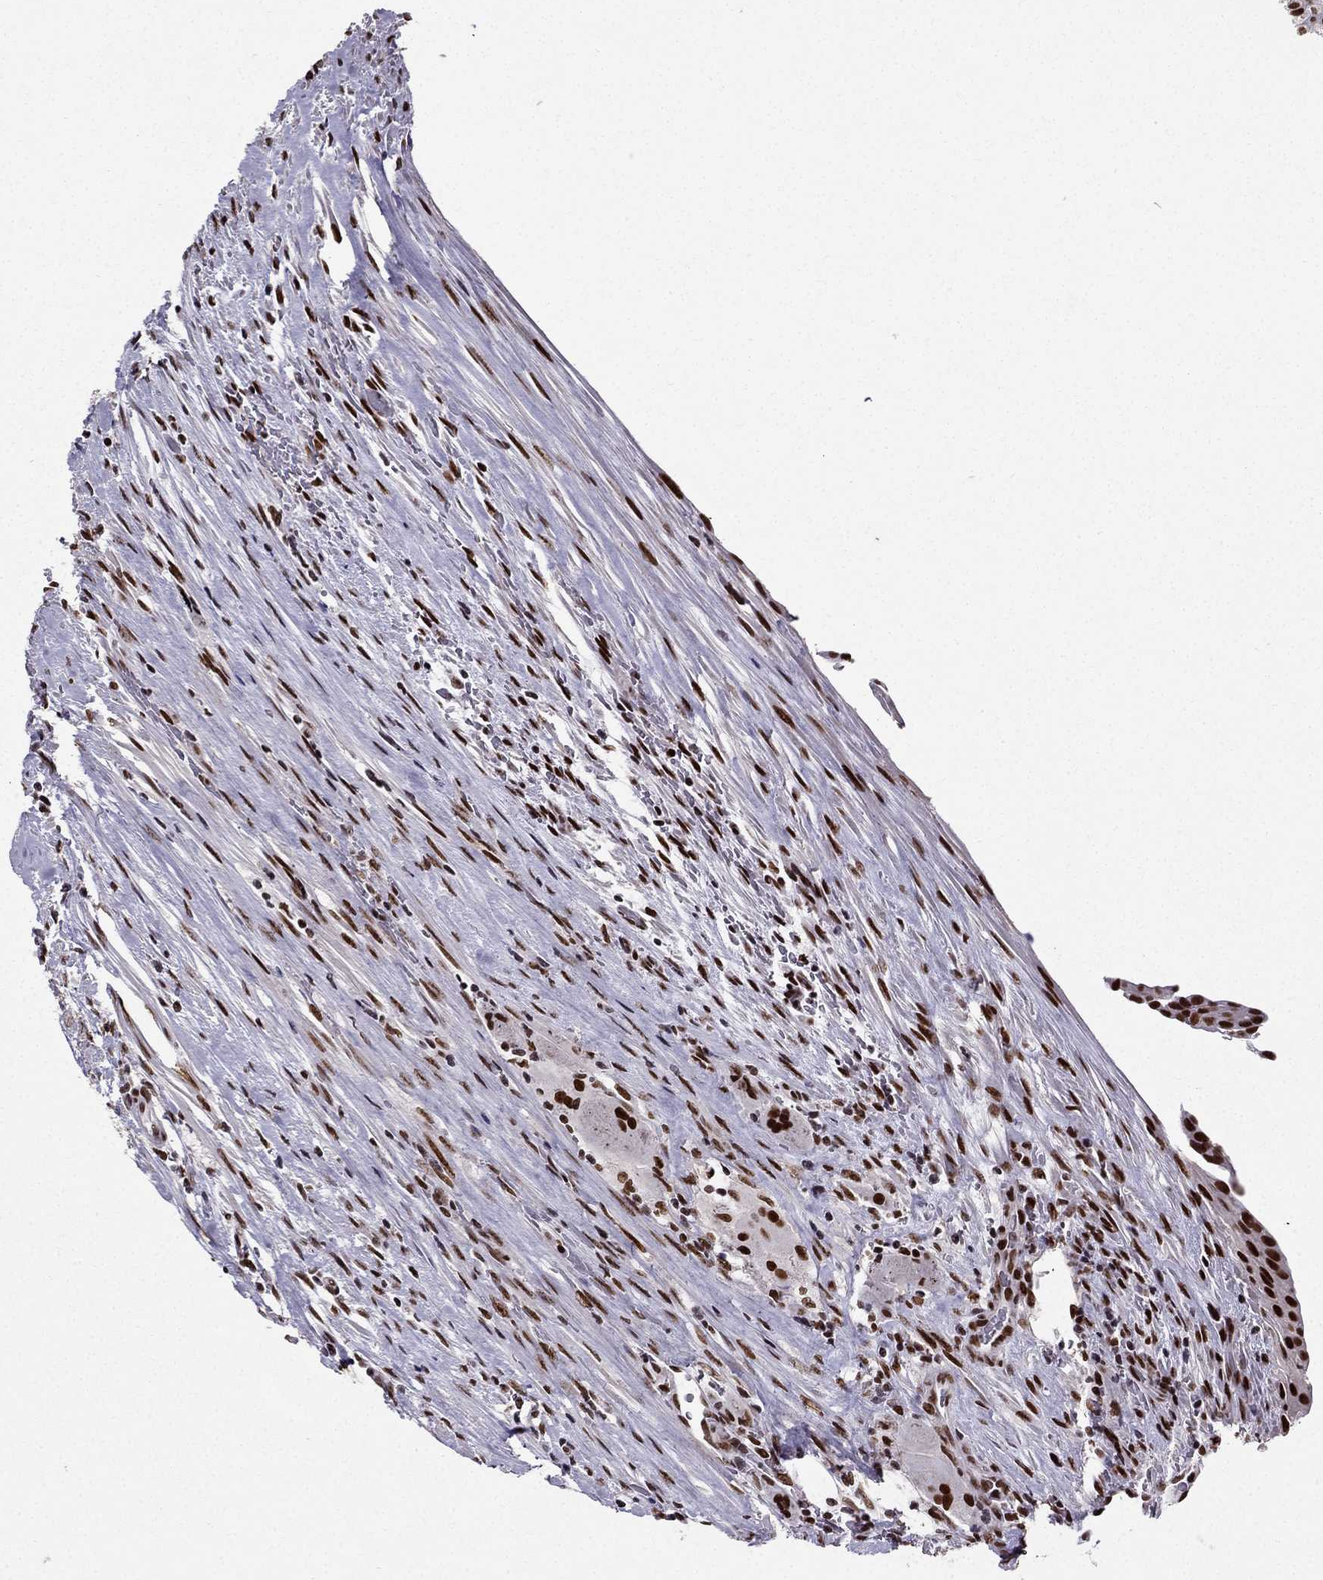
{"staining": {"intensity": "strong", "quantity": ">75%", "location": "nuclear"}, "tissue": "urothelial cancer", "cell_type": "Tumor cells", "image_type": "cancer", "snomed": [{"axis": "morphology", "description": "Urothelial carcinoma, NOS"}, {"axis": "topography", "description": "Urinary bladder"}], "caption": "The image displays a brown stain indicating the presence of a protein in the nuclear of tumor cells in transitional cell carcinoma. The protein of interest is stained brown, and the nuclei are stained in blue (DAB (3,3'-diaminobenzidine) IHC with brightfield microscopy, high magnification).", "gene": "ZNF420", "patient": {"sex": "male", "age": 62}}